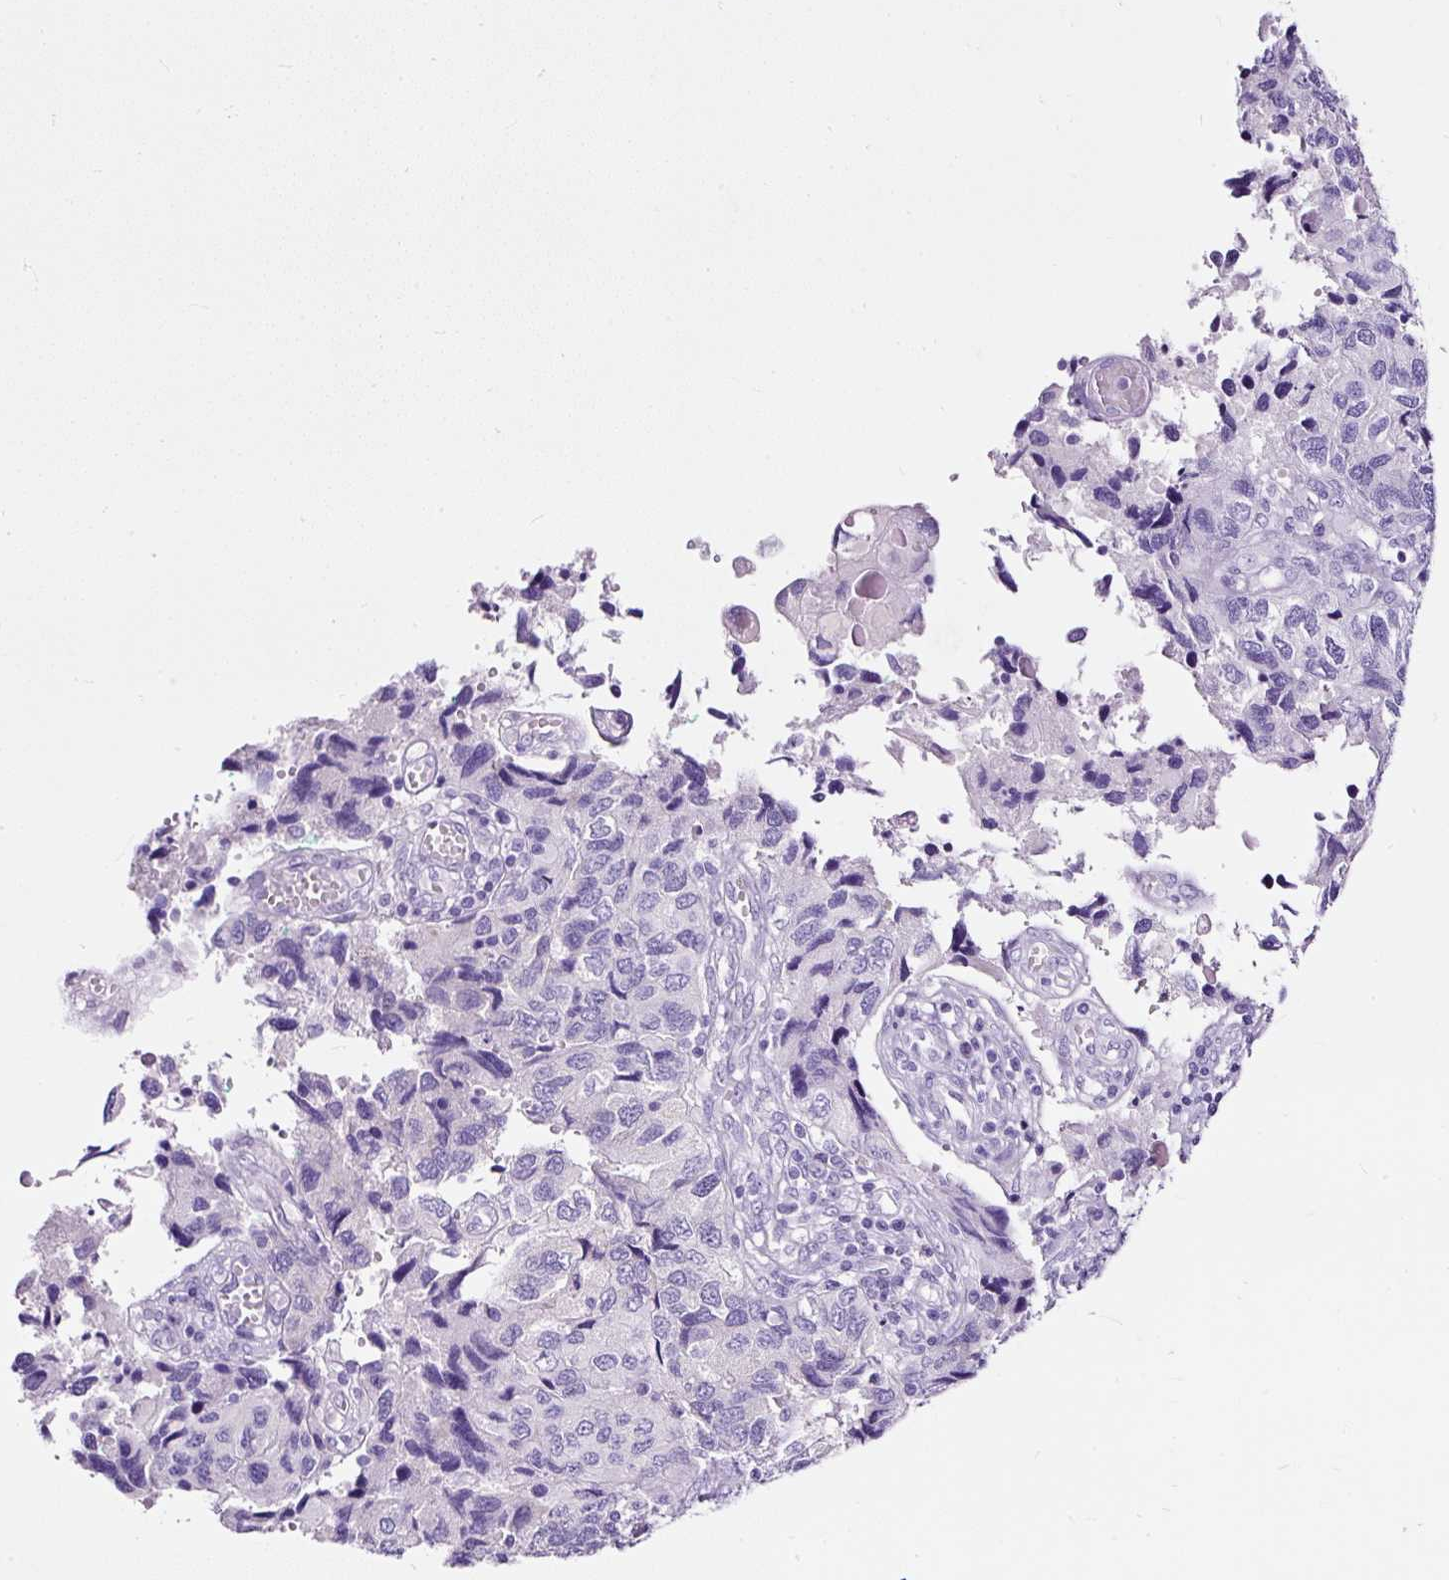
{"staining": {"intensity": "negative", "quantity": "none", "location": "none"}, "tissue": "endometrial cancer", "cell_type": "Tumor cells", "image_type": "cancer", "snomed": [{"axis": "morphology", "description": "Carcinoma, NOS"}, {"axis": "topography", "description": "Uterus"}], "caption": "High magnification brightfield microscopy of carcinoma (endometrial) stained with DAB (3,3'-diaminobenzidine) (brown) and counterstained with hematoxylin (blue): tumor cells show no significant expression.", "gene": "STOX2", "patient": {"sex": "female", "age": 76}}